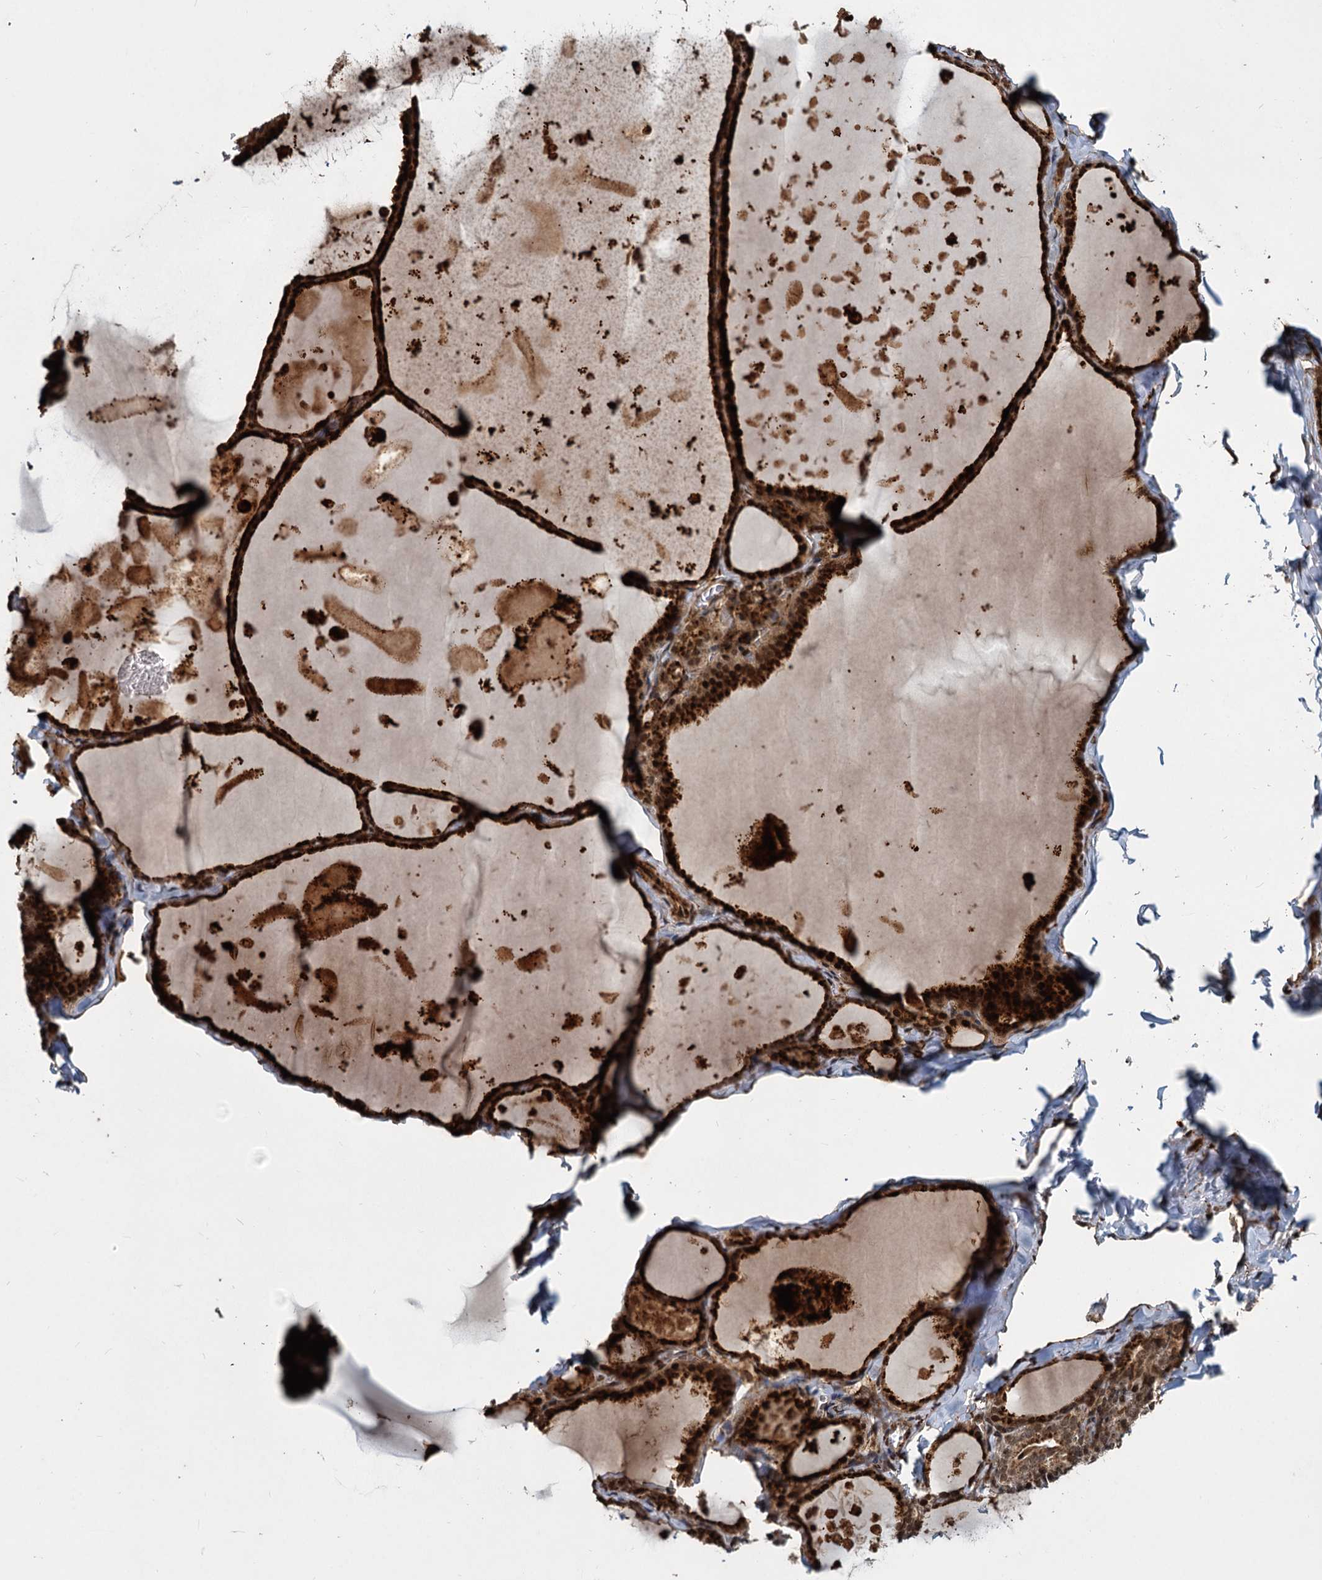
{"staining": {"intensity": "strong", "quantity": ">75%", "location": "cytoplasmic/membranous,nuclear"}, "tissue": "thyroid gland", "cell_type": "Glandular cells", "image_type": "normal", "snomed": [{"axis": "morphology", "description": "Normal tissue, NOS"}, {"axis": "topography", "description": "Thyroid gland"}], "caption": "Strong cytoplasmic/membranous,nuclear positivity is appreciated in approximately >75% of glandular cells in benign thyroid gland.", "gene": "TRIM23", "patient": {"sex": "male", "age": 56}}